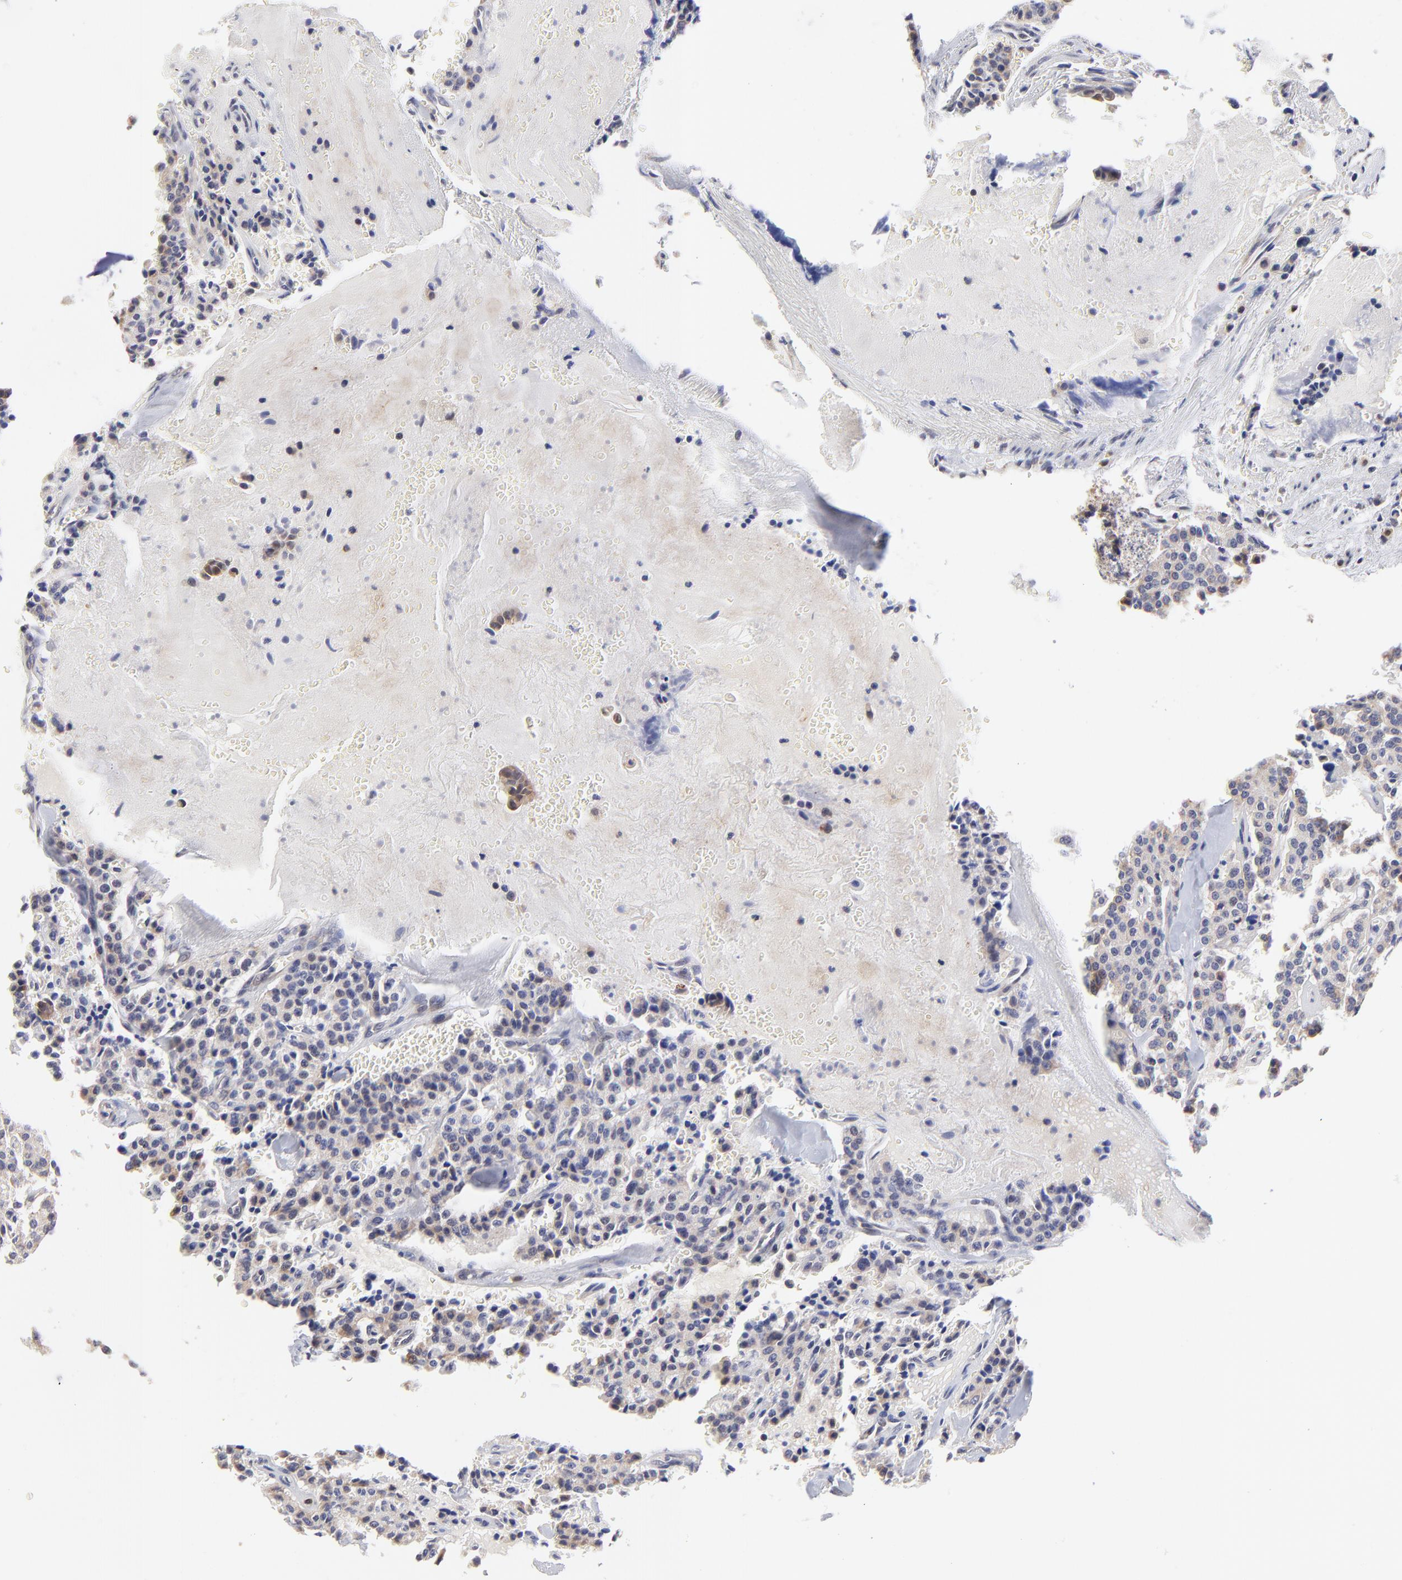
{"staining": {"intensity": "weak", "quantity": "25%-75%", "location": "cytoplasmic/membranous"}, "tissue": "carcinoid", "cell_type": "Tumor cells", "image_type": "cancer", "snomed": [{"axis": "morphology", "description": "Carcinoid, malignant, NOS"}, {"axis": "topography", "description": "Bronchus"}], "caption": "Carcinoid was stained to show a protein in brown. There is low levels of weak cytoplasmic/membranous expression in approximately 25%-75% of tumor cells.", "gene": "FBXL12", "patient": {"sex": "male", "age": 55}}